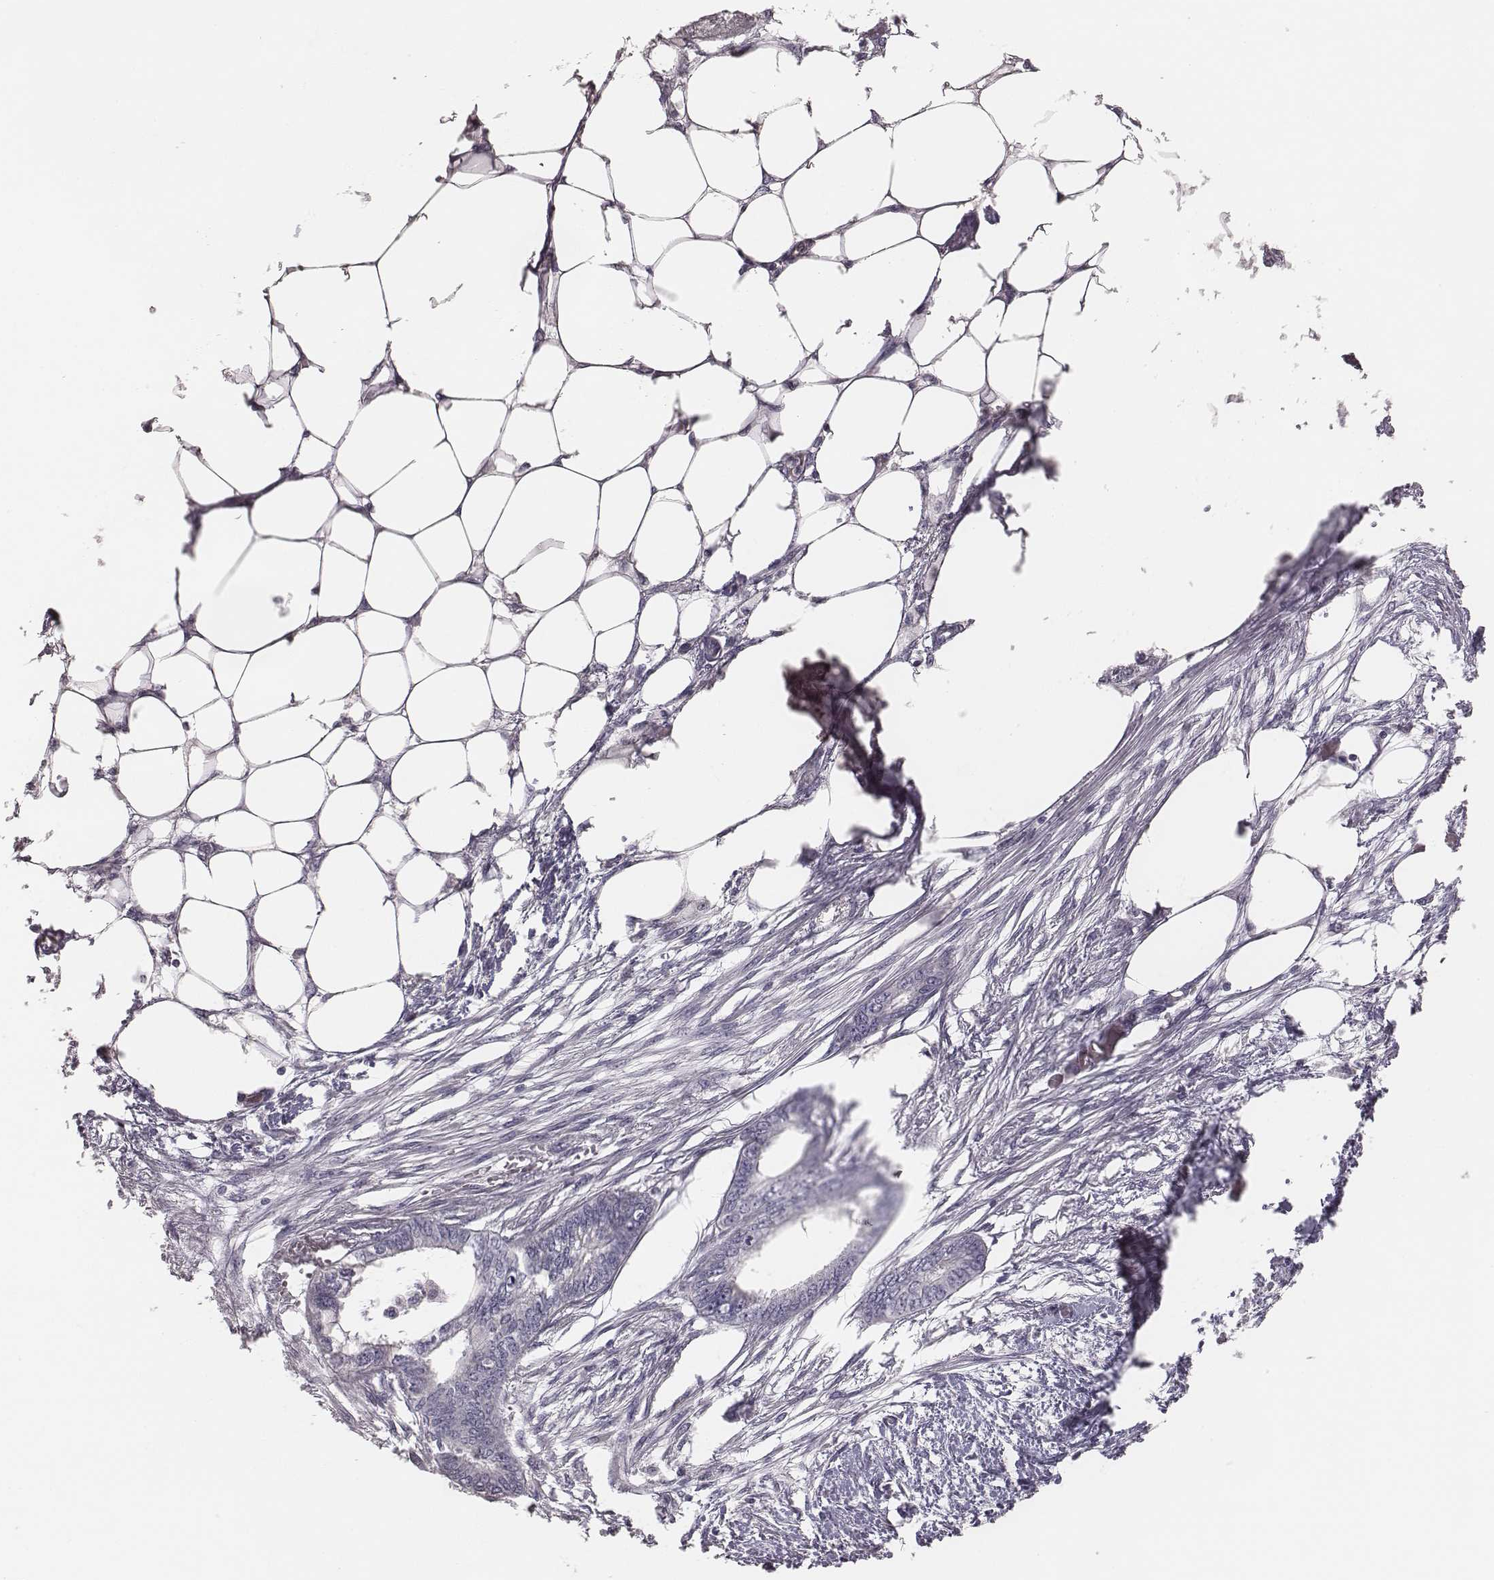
{"staining": {"intensity": "negative", "quantity": "none", "location": "none"}, "tissue": "endometrial cancer", "cell_type": "Tumor cells", "image_type": "cancer", "snomed": [{"axis": "morphology", "description": "Adenocarcinoma, NOS"}, {"axis": "morphology", "description": "Adenocarcinoma, metastatic, NOS"}, {"axis": "topography", "description": "Adipose tissue"}, {"axis": "topography", "description": "Endometrium"}], "caption": "IHC histopathology image of neoplastic tissue: endometrial adenocarcinoma stained with DAB (3,3'-diaminobenzidine) shows no significant protein expression in tumor cells. Nuclei are stained in blue.", "gene": "MYH6", "patient": {"sex": "female", "age": 67}}